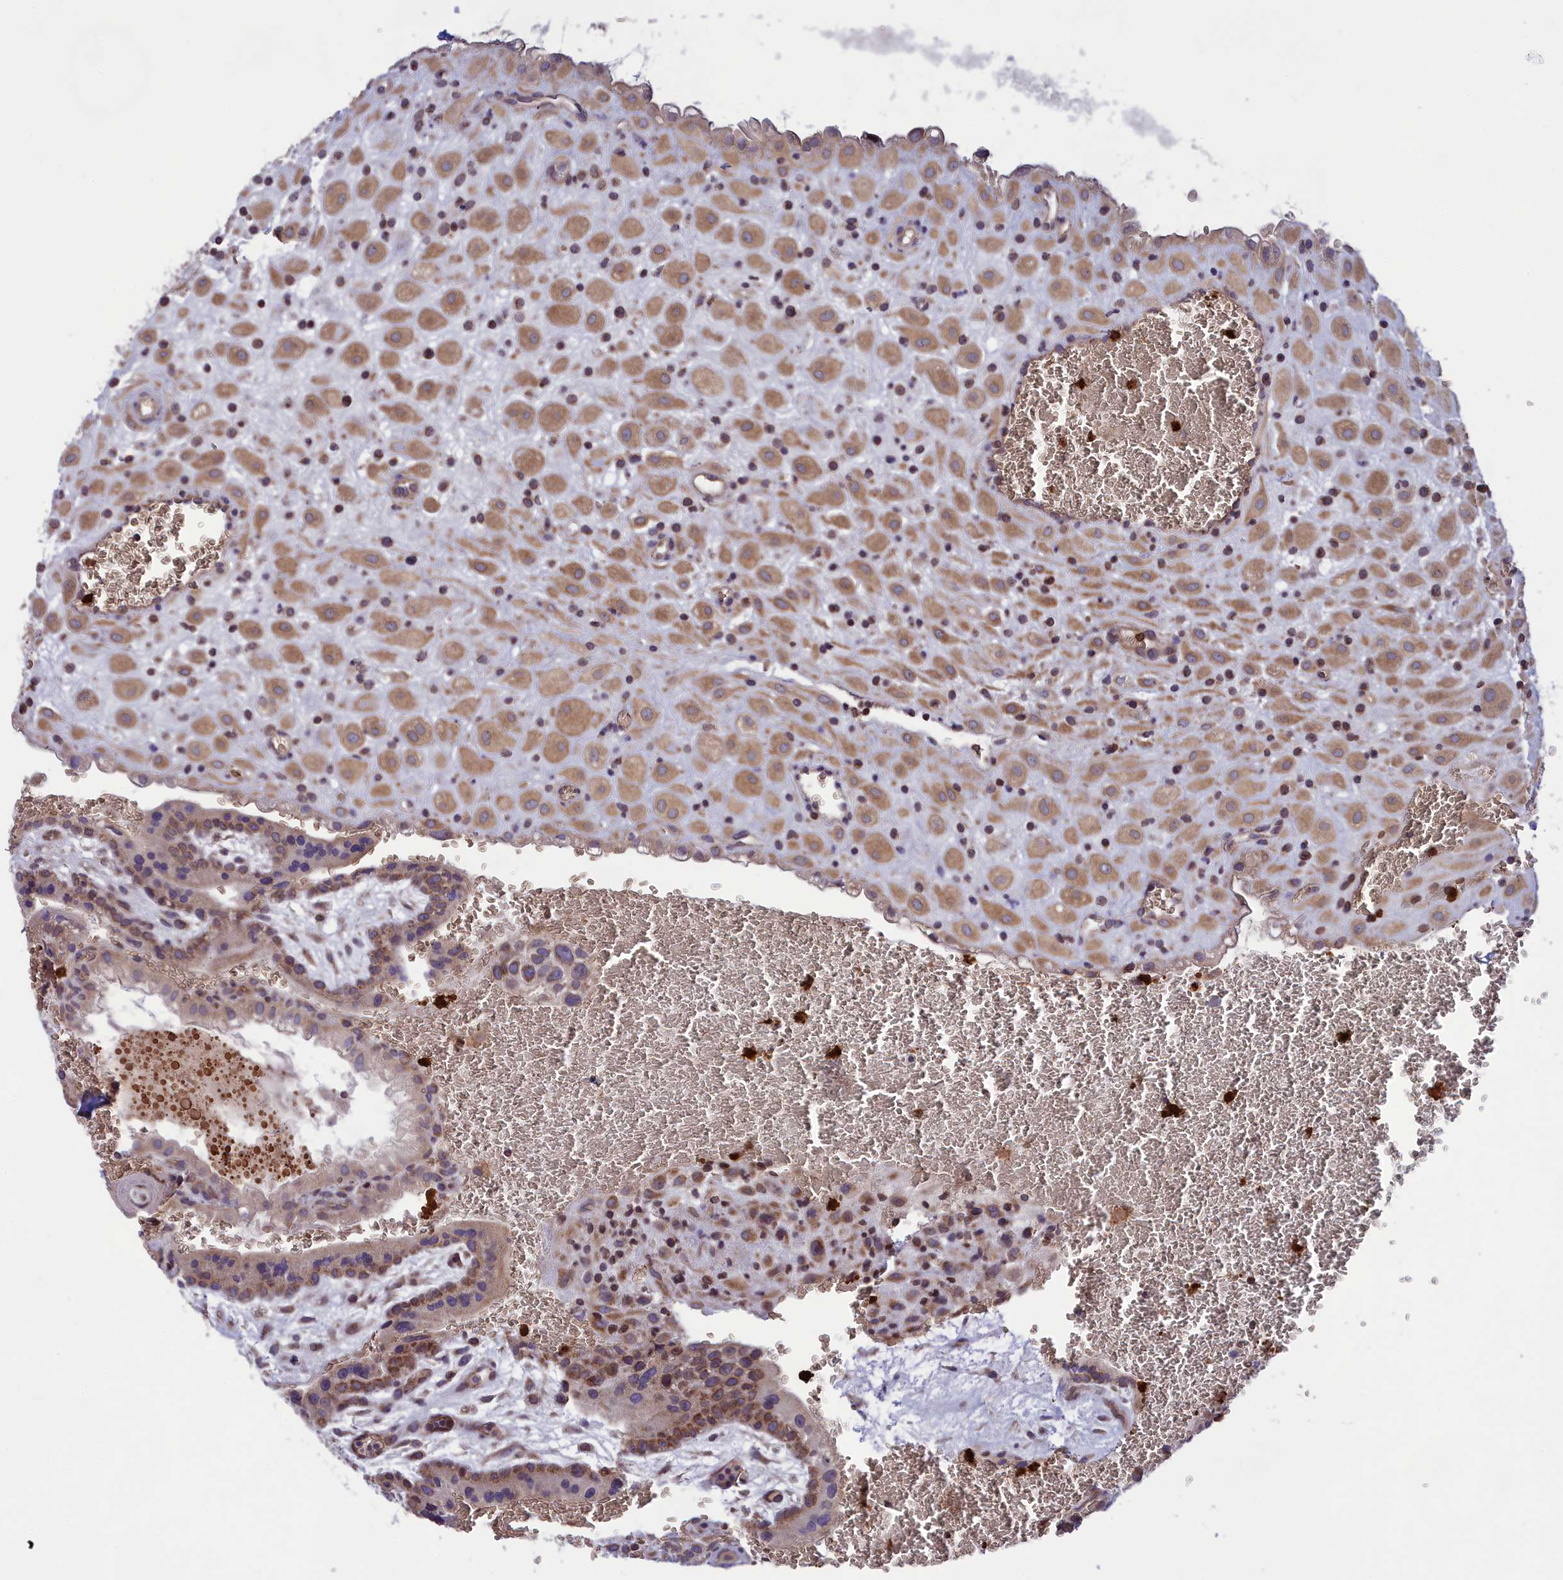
{"staining": {"intensity": "moderate", "quantity": ">75%", "location": "cytoplasmic/membranous"}, "tissue": "placenta", "cell_type": "Decidual cells", "image_type": "normal", "snomed": [{"axis": "morphology", "description": "Normal tissue, NOS"}, {"axis": "topography", "description": "Placenta"}], "caption": "Immunohistochemistry (IHC) photomicrograph of unremarkable human placenta stained for a protein (brown), which exhibits medium levels of moderate cytoplasmic/membranous staining in about >75% of decidual cells.", "gene": "PKHD1L1", "patient": {"sex": "female", "age": 35}}